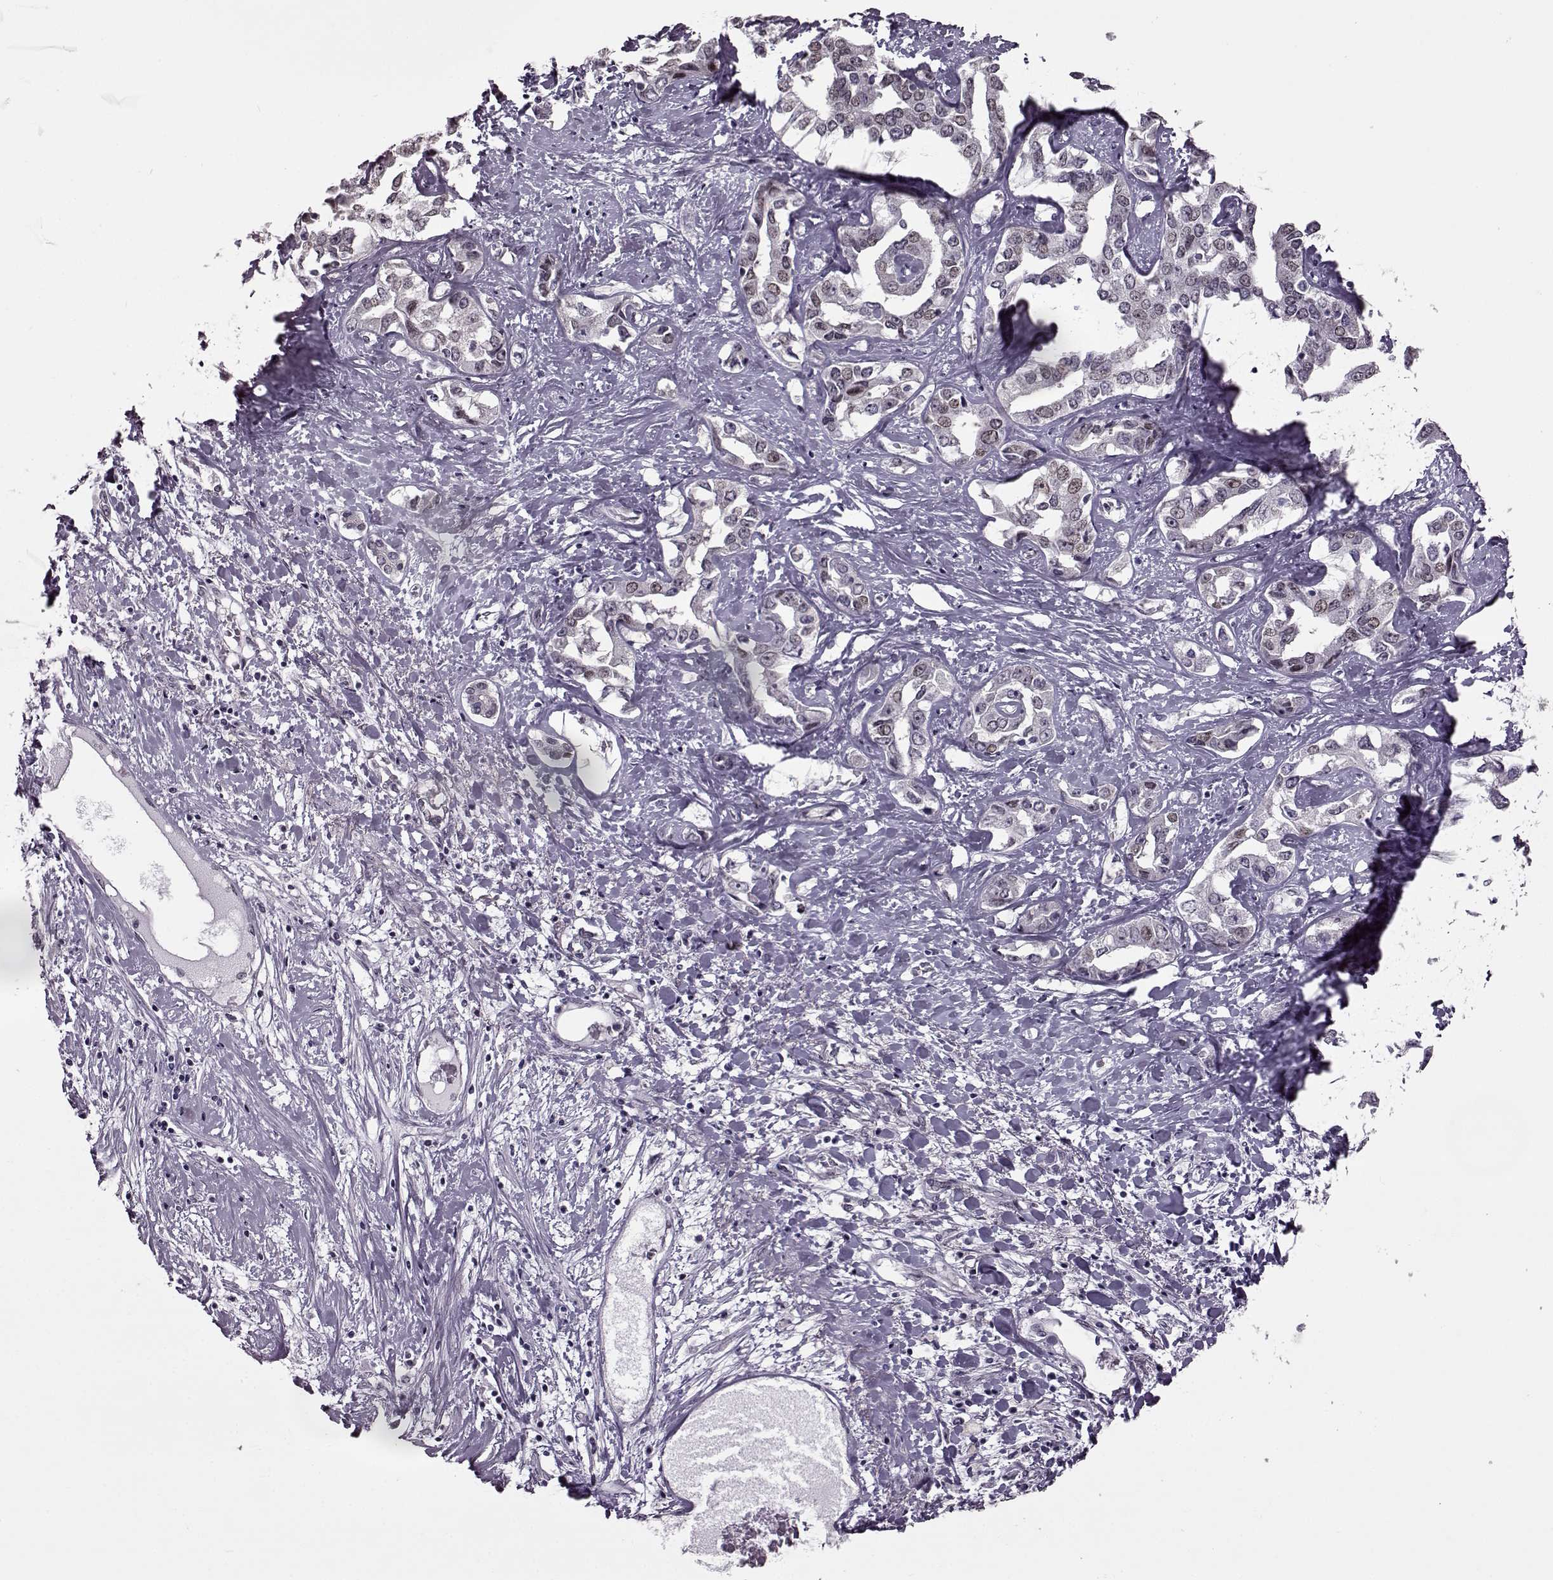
{"staining": {"intensity": "weak", "quantity": "<25%", "location": "nuclear"}, "tissue": "liver cancer", "cell_type": "Tumor cells", "image_type": "cancer", "snomed": [{"axis": "morphology", "description": "Cholangiocarcinoma"}, {"axis": "topography", "description": "Liver"}], "caption": "A high-resolution micrograph shows immunohistochemistry staining of liver cancer (cholangiocarcinoma), which exhibits no significant positivity in tumor cells.", "gene": "STX1B", "patient": {"sex": "male", "age": 59}}